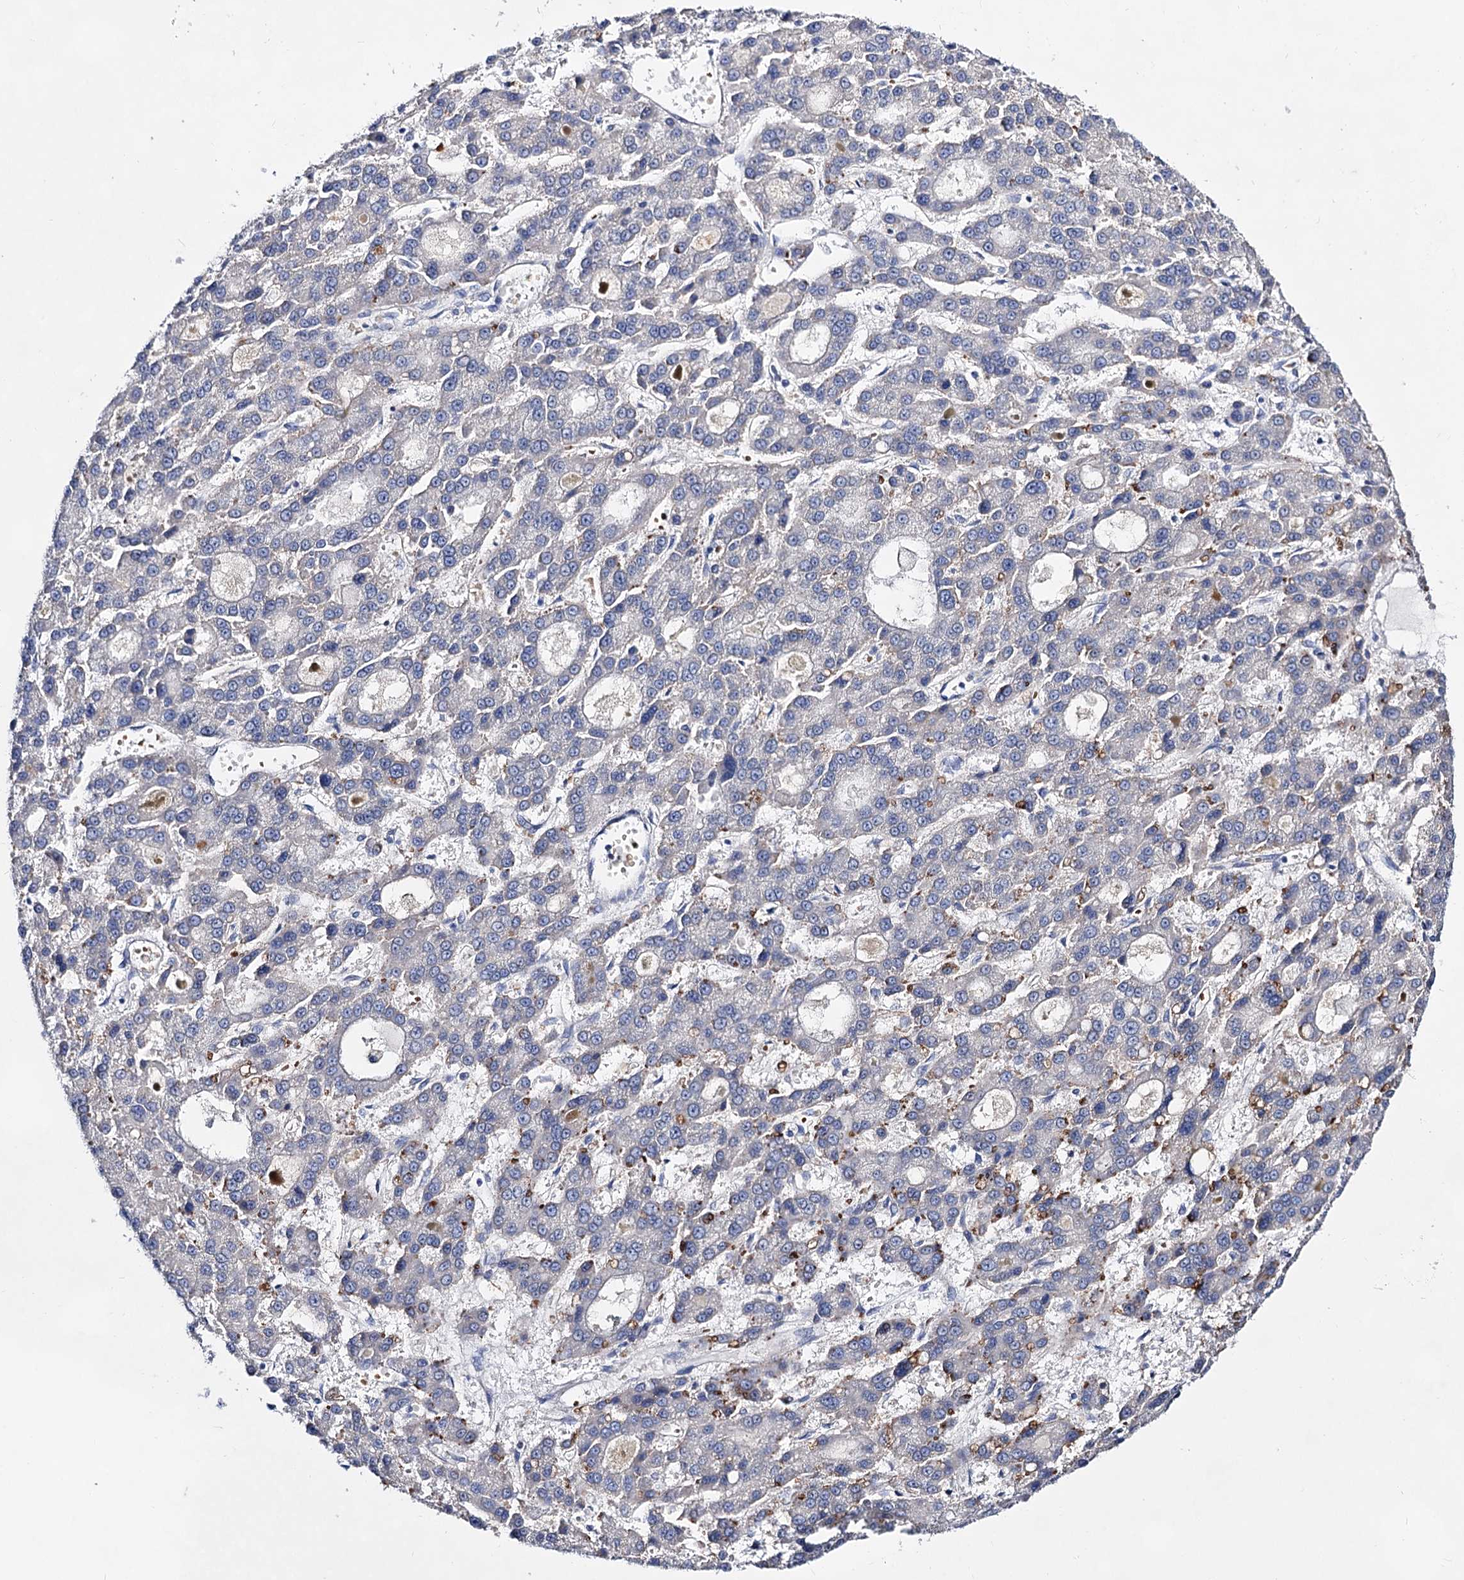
{"staining": {"intensity": "negative", "quantity": "none", "location": "none"}, "tissue": "liver cancer", "cell_type": "Tumor cells", "image_type": "cancer", "snomed": [{"axis": "morphology", "description": "Carcinoma, Hepatocellular, NOS"}, {"axis": "topography", "description": "Liver"}], "caption": "Immunohistochemical staining of liver cancer reveals no significant staining in tumor cells. (DAB immunohistochemistry (IHC) with hematoxylin counter stain).", "gene": "PLIN1", "patient": {"sex": "male", "age": 70}}